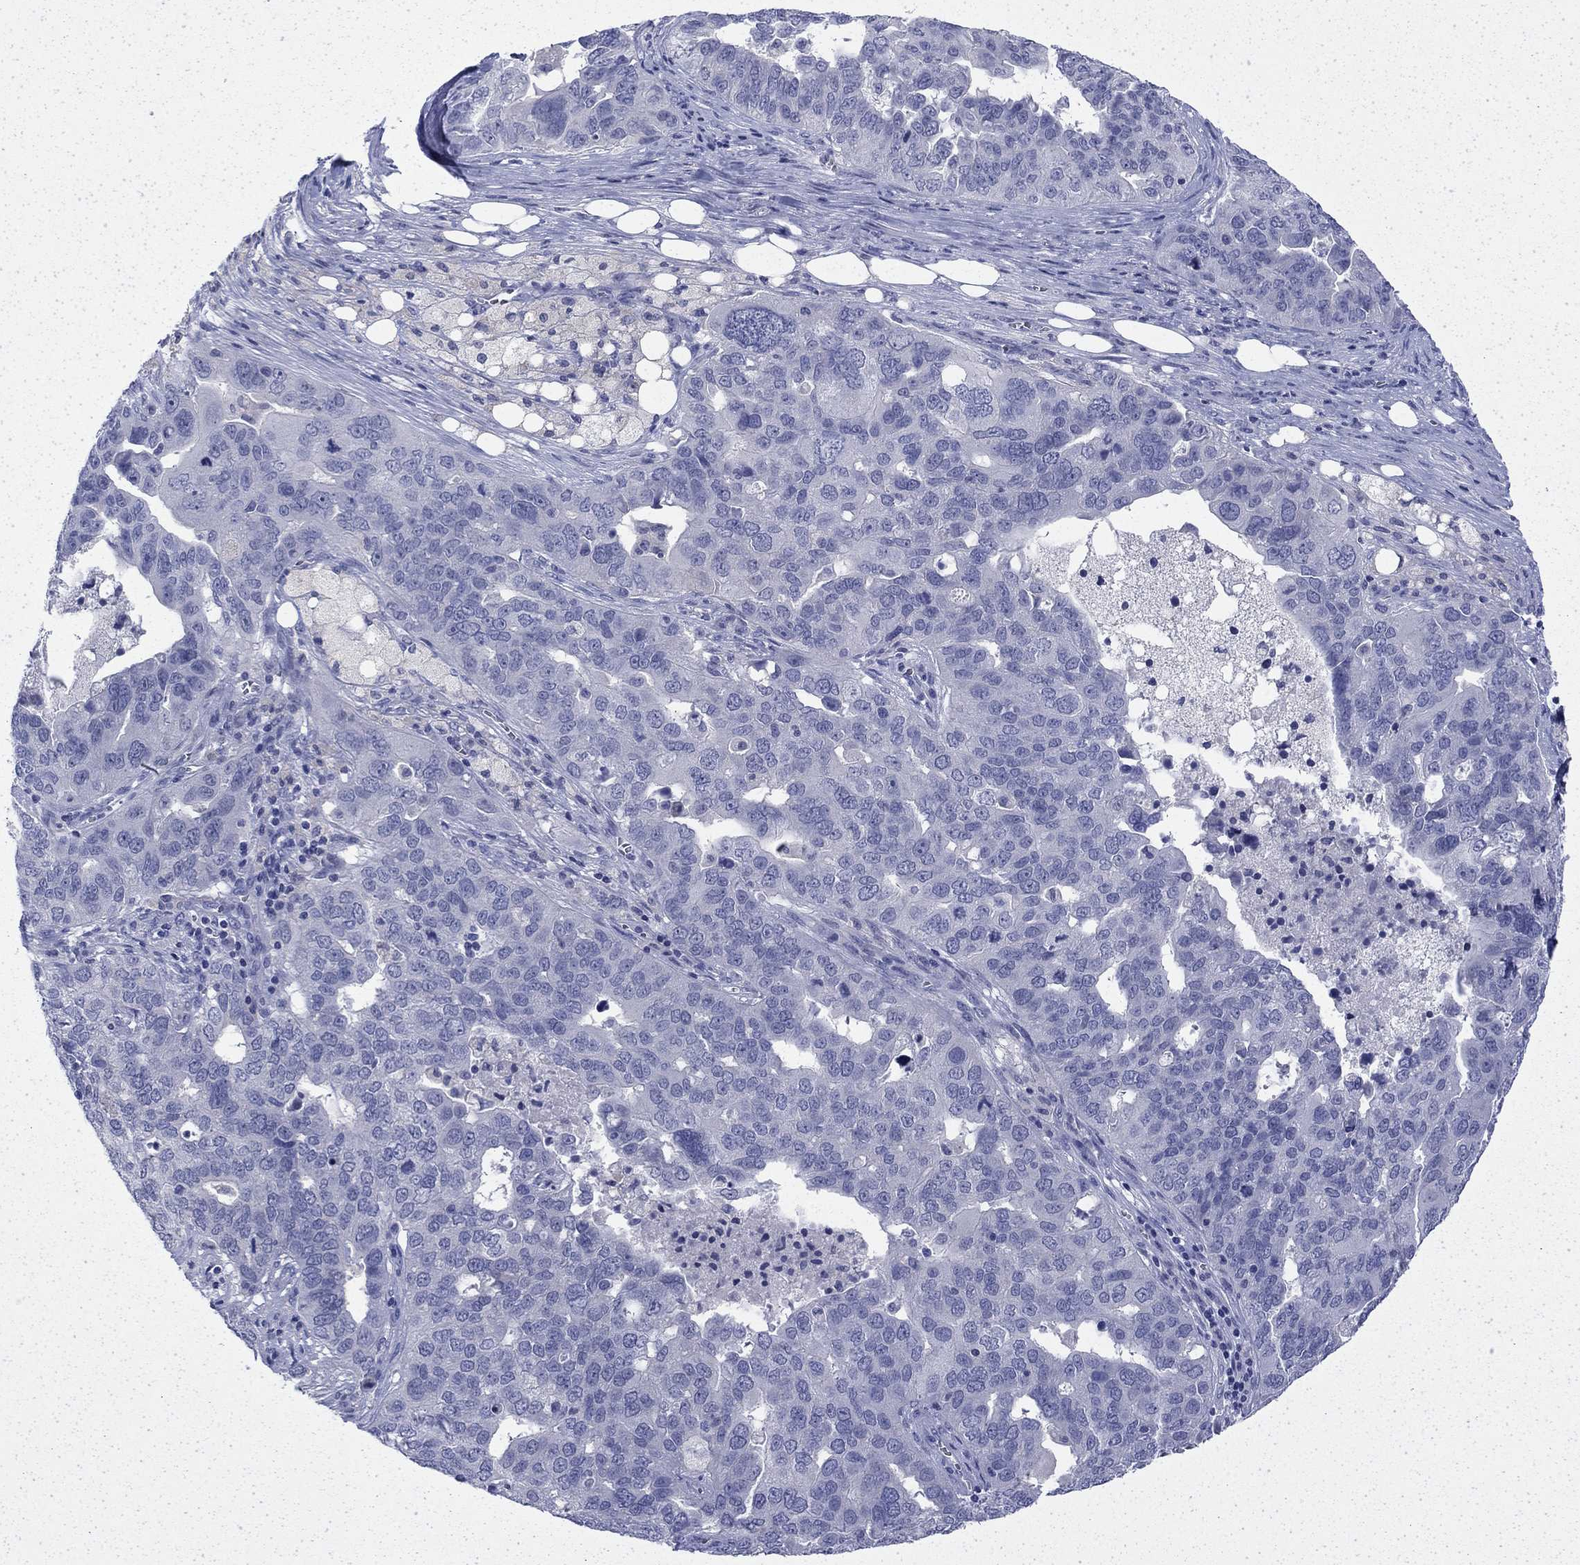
{"staining": {"intensity": "negative", "quantity": "none", "location": "none"}, "tissue": "ovarian cancer", "cell_type": "Tumor cells", "image_type": "cancer", "snomed": [{"axis": "morphology", "description": "Carcinoma, endometroid"}, {"axis": "topography", "description": "Soft tissue"}, {"axis": "topography", "description": "Ovary"}], "caption": "The immunohistochemistry histopathology image has no significant staining in tumor cells of ovarian cancer tissue.", "gene": "ENPP6", "patient": {"sex": "female", "age": 52}}